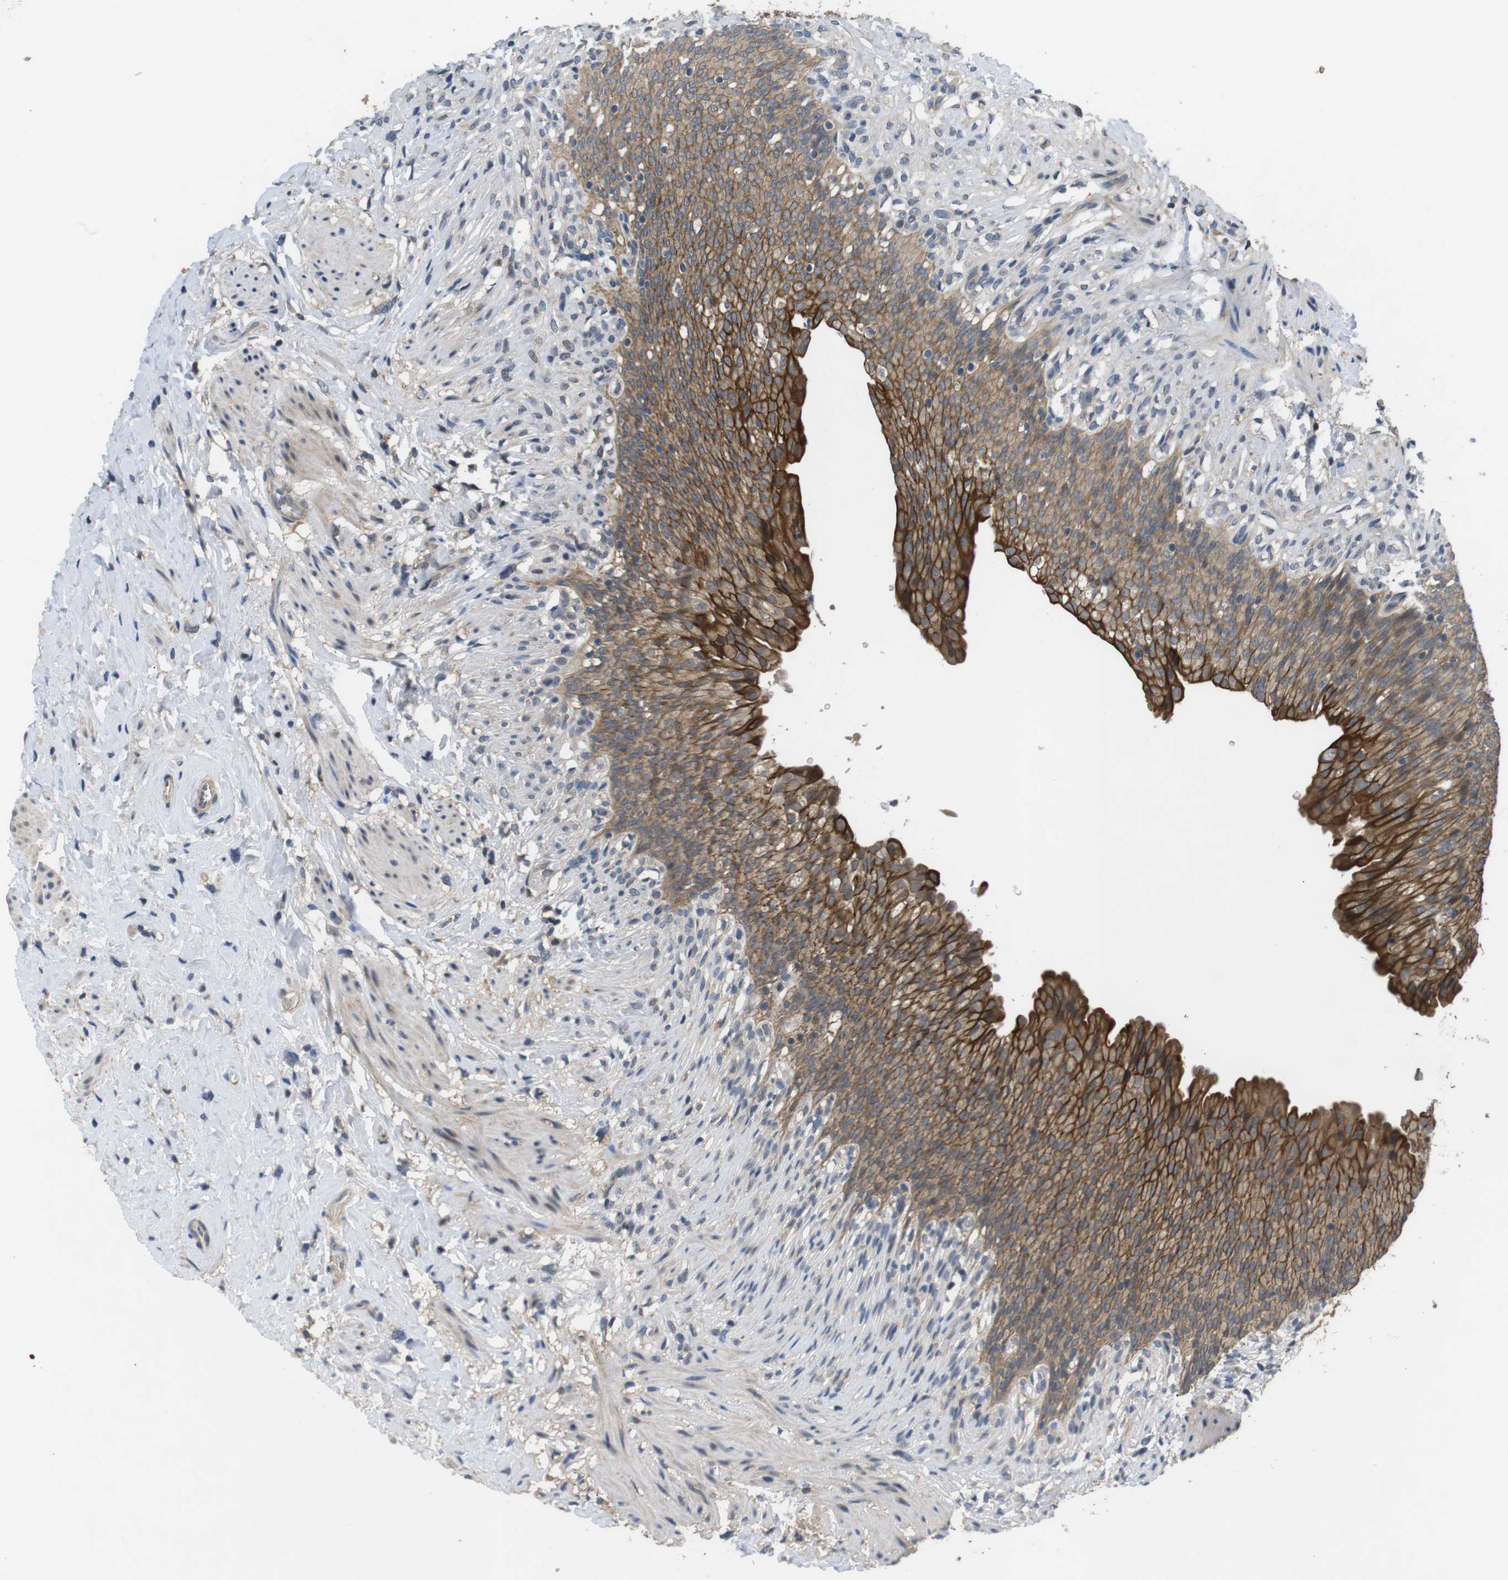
{"staining": {"intensity": "strong", "quantity": ">75%", "location": "cytoplasmic/membranous"}, "tissue": "urinary bladder", "cell_type": "Urothelial cells", "image_type": "normal", "snomed": [{"axis": "morphology", "description": "Normal tissue, NOS"}, {"axis": "topography", "description": "Urinary bladder"}], "caption": "This micrograph shows normal urinary bladder stained with IHC to label a protein in brown. The cytoplasmic/membranous of urothelial cells show strong positivity for the protein. Nuclei are counter-stained blue.", "gene": "ADGRL3", "patient": {"sex": "female", "age": 79}}